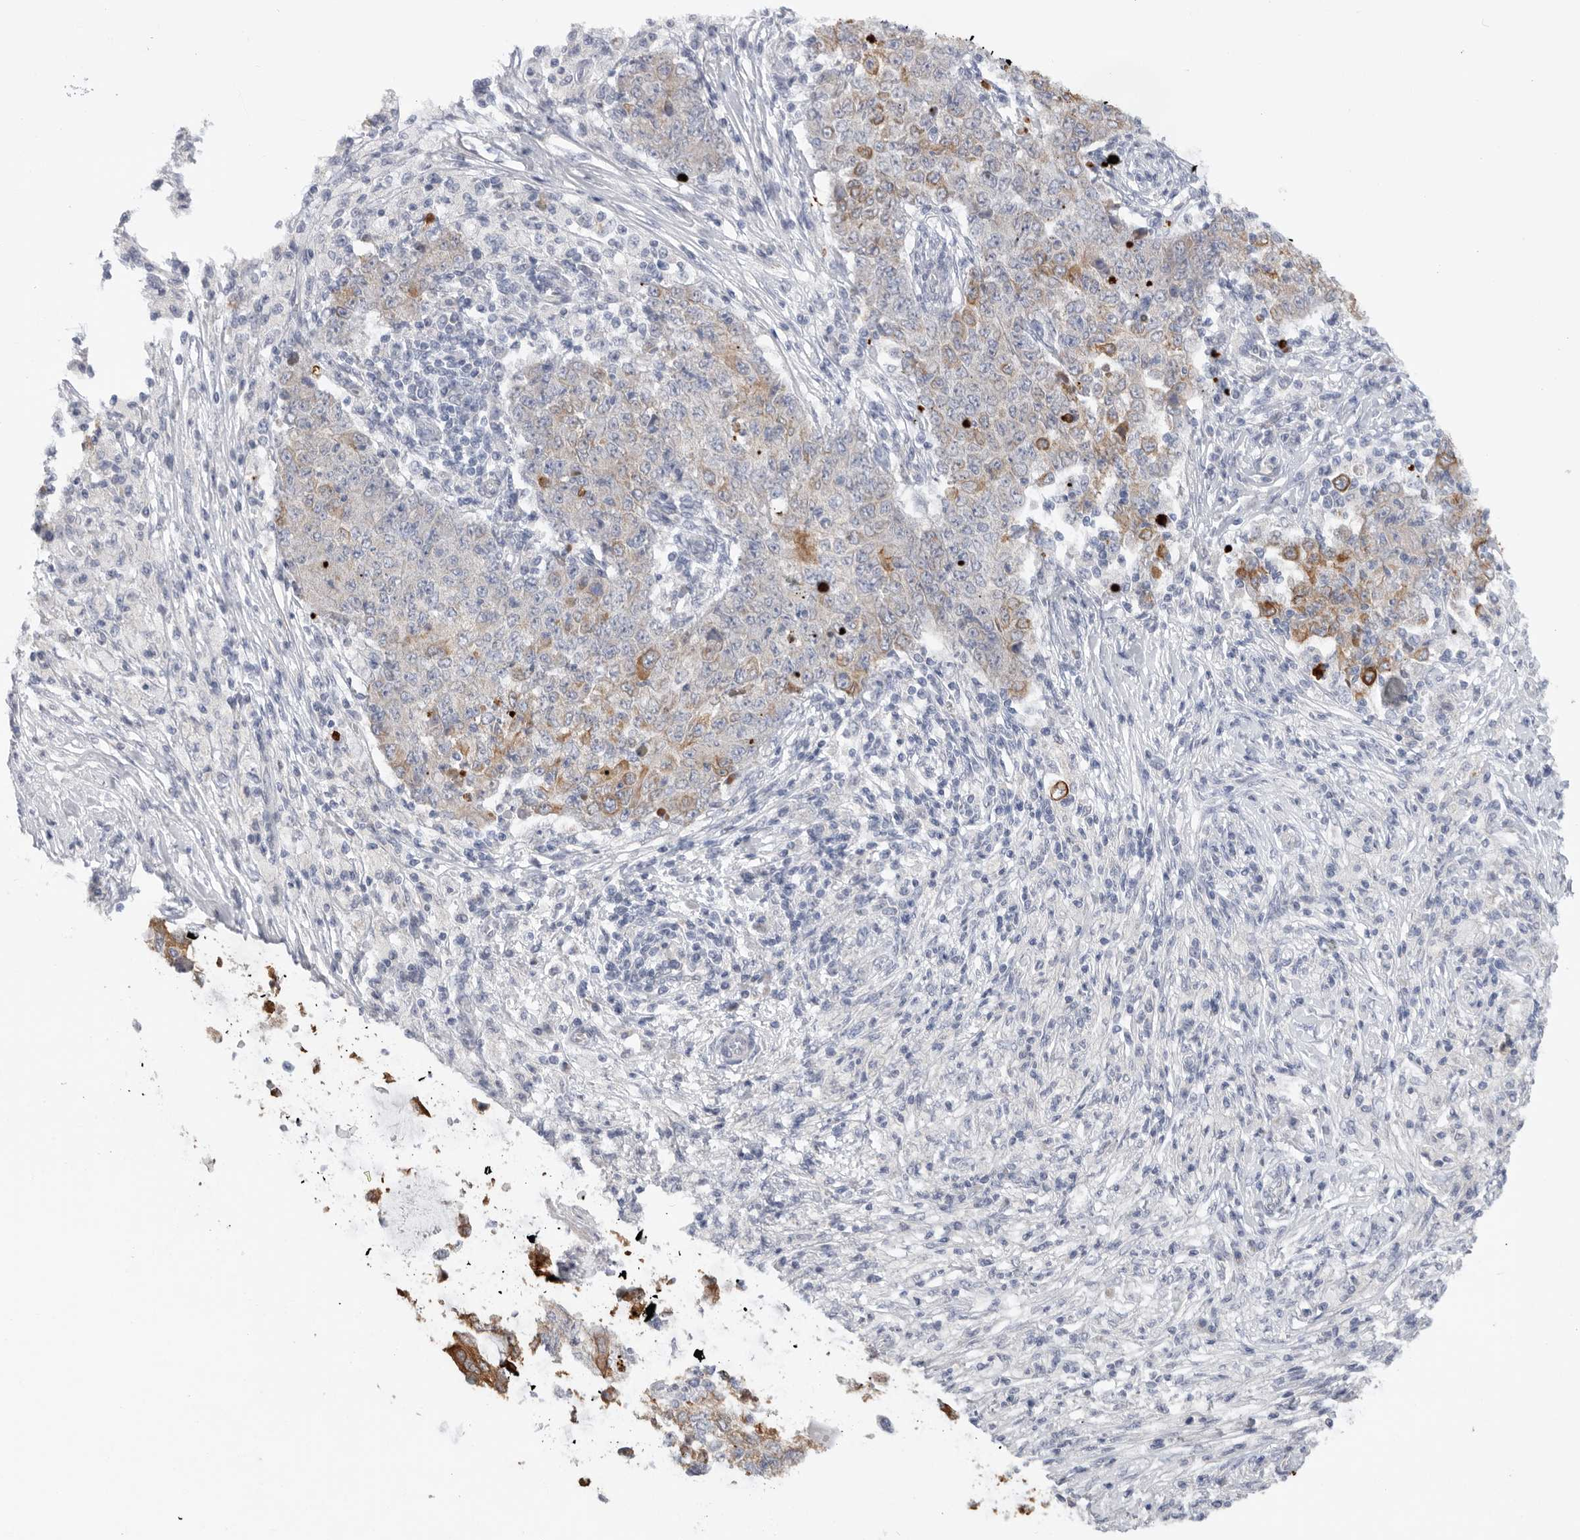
{"staining": {"intensity": "moderate", "quantity": "25%-75%", "location": "cytoplasmic/membranous"}, "tissue": "ovarian cancer", "cell_type": "Tumor cells", "image_type": "cancer", "snomed": [{"axis": "morphology", "description": "Carcinoma, endometroid"}, {"axis": "topography", "description": "Ovary"}], "caption": "Immunohistochemical staining of ovarian cancer (endometroid carcinoma) shows medium levels of moderate cytoplasmic/membranous positivity in about 25%-75% of tumor cells.", "gene": "MTFR1L", "patient": {"sex": "female", "age": 51}}